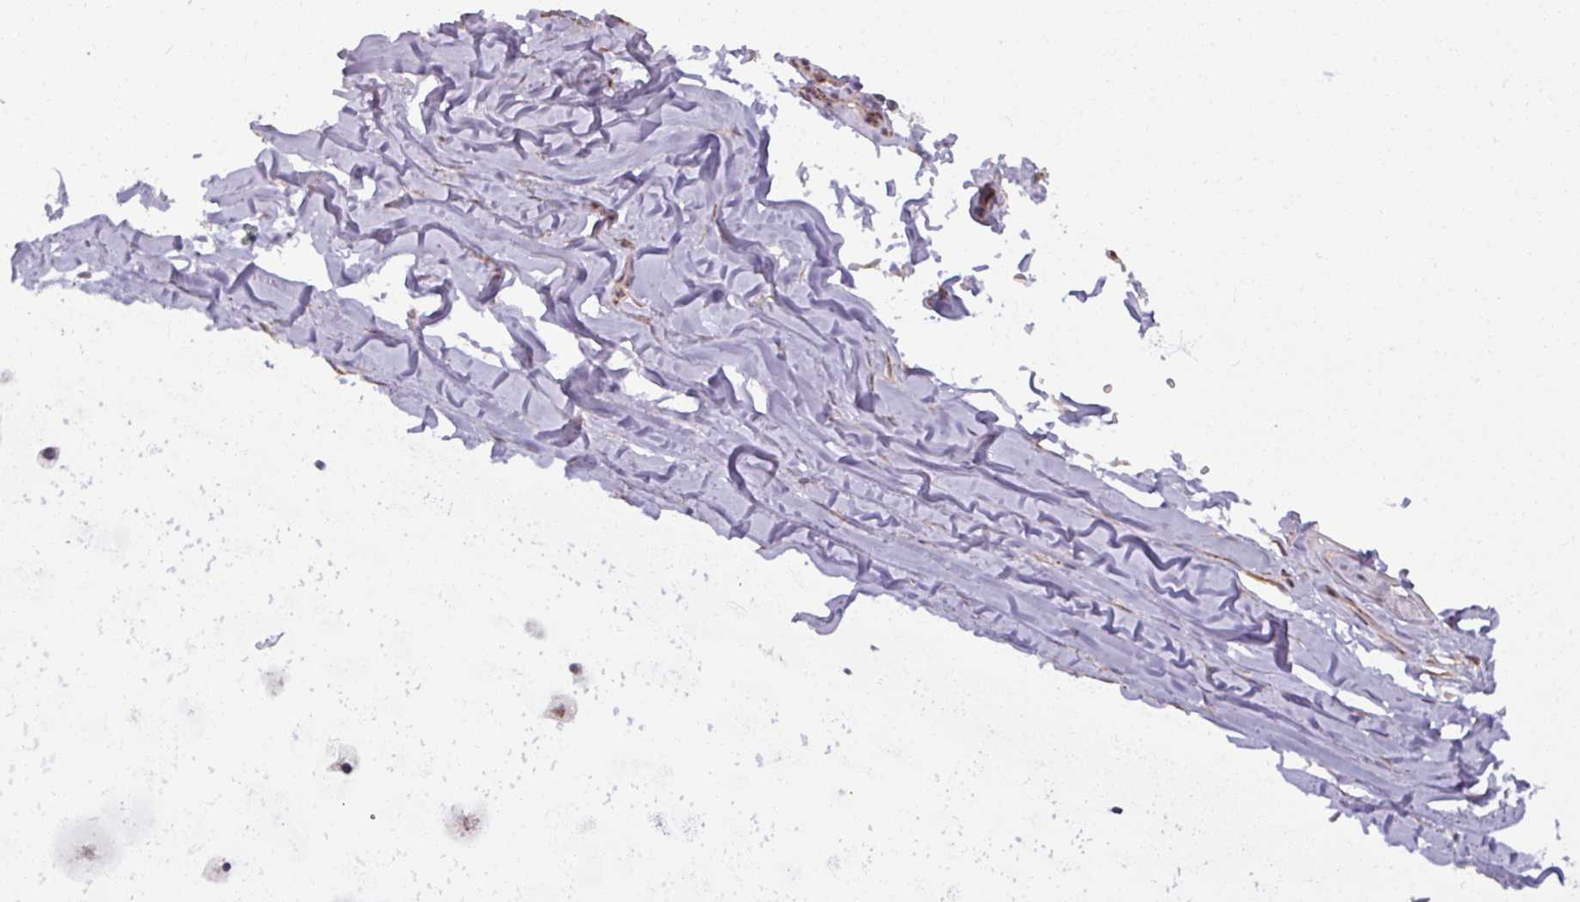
{"staining": {"intensity": "negative", "quantity": "none", "location": "none"}, "tissue": "adipose tissue", "cell_type": "Adipocytes", "image_type": "normal", "snomed": [{"axis": "morphology", "description": "Normal tissue, NOS"}, {"axis": "topography", "description": "Cartilage tissue"}, {"axis": "topography", "description": "Nasopharynx"}, {"axis": "topography", "description": "Thyroid gland"}], "caption": "This is a micrograph of IHC staining of unremarkable adipose tissue, which shows no positivity in adipocytes.", "gene": "MAGT1", "patient": {"sex": "male", "age": 63}}